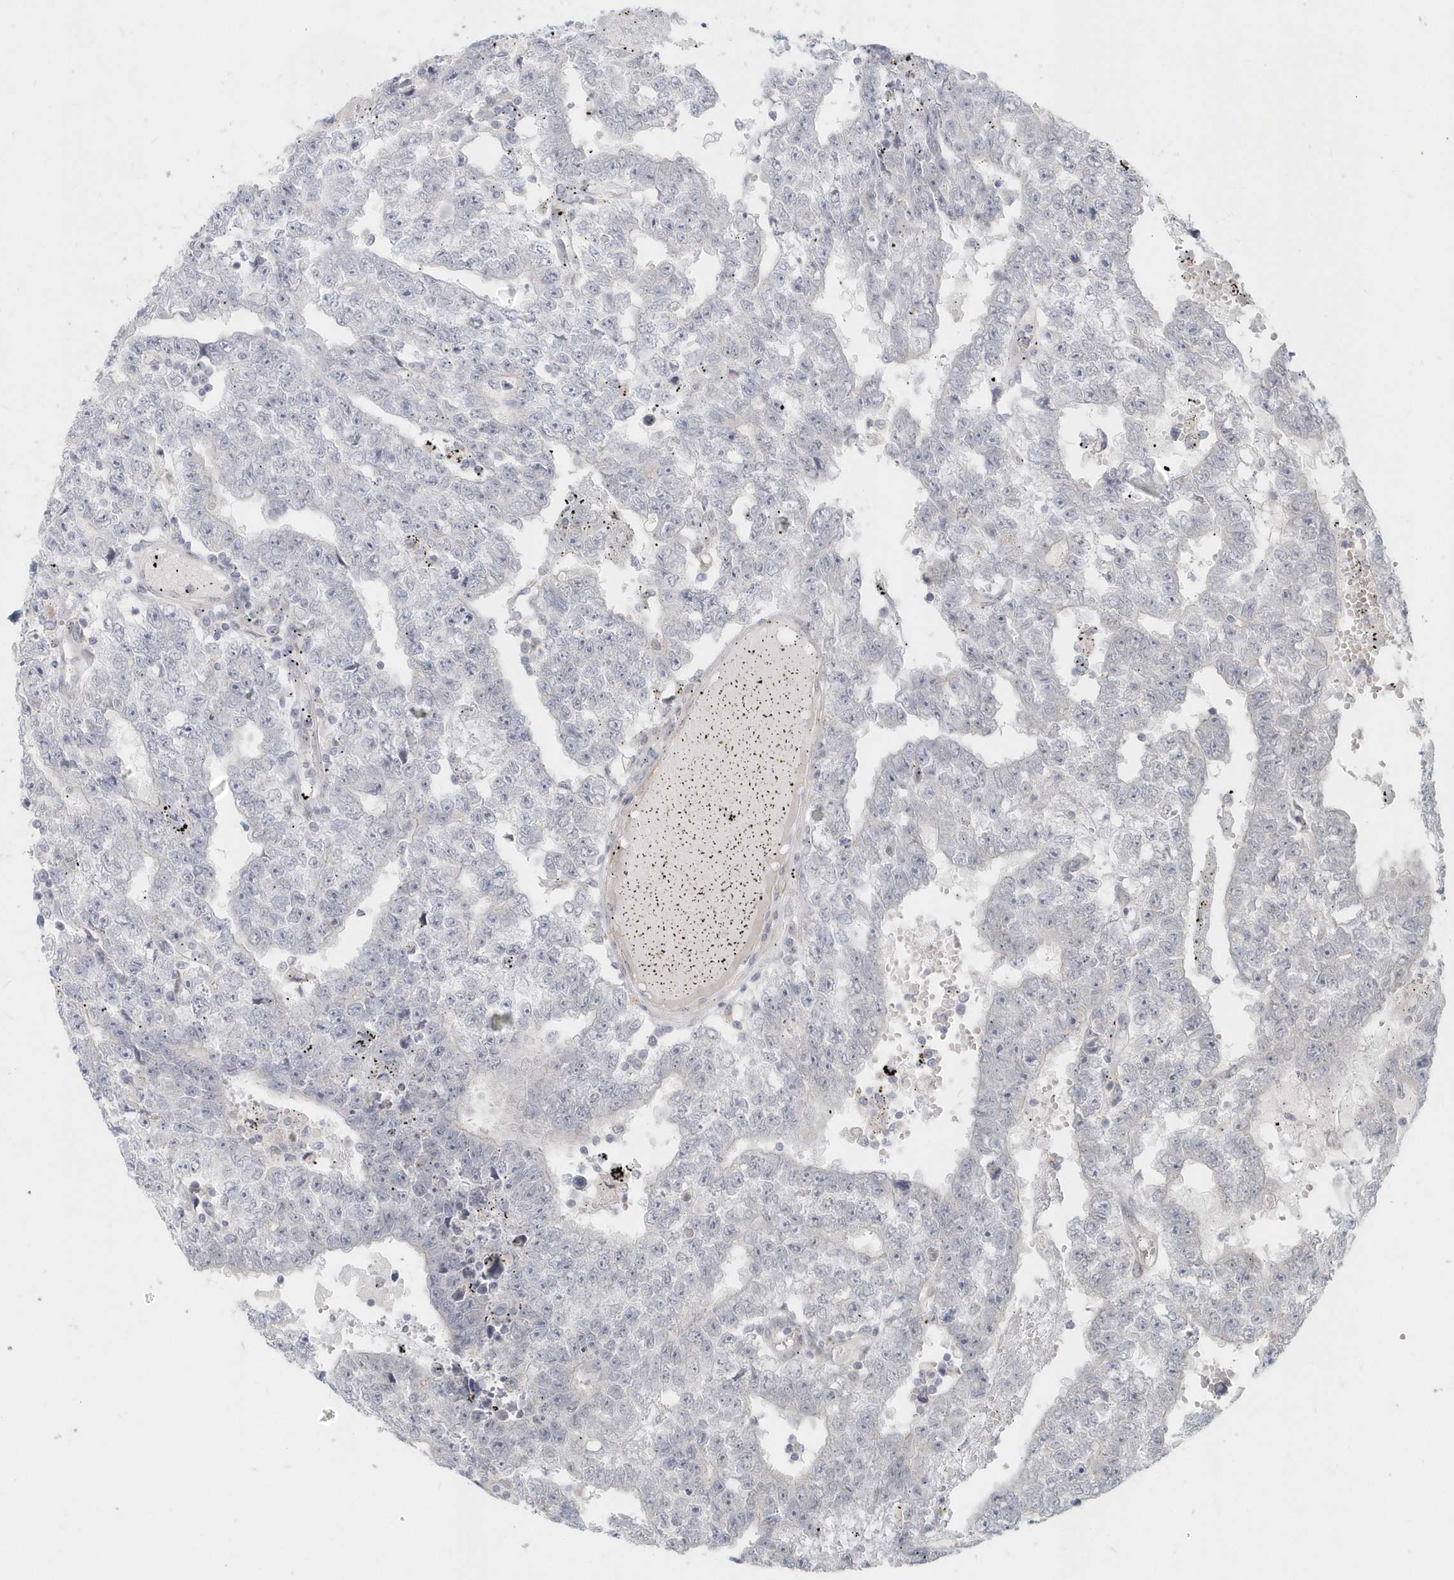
{"staining": {"intensity": "negative", "quantity": "none", "location": "none"}, "tissue": "testis cancer", "cell_type": "Tumor cells", "image_type": "cancer", "snomed": [{"axis": "morphology", "description": "Carcinoma, Embryonal, NOS"}, {"axis": "topography", "description": "Testis"}], "caption": "Embryonal carcinoma (testis) stained for a protein using immunohistochemistry (IHC) exhibits no staining tumor cells.", "gene": "NAPB", "patient": {"sex": "male", "age": 25}}